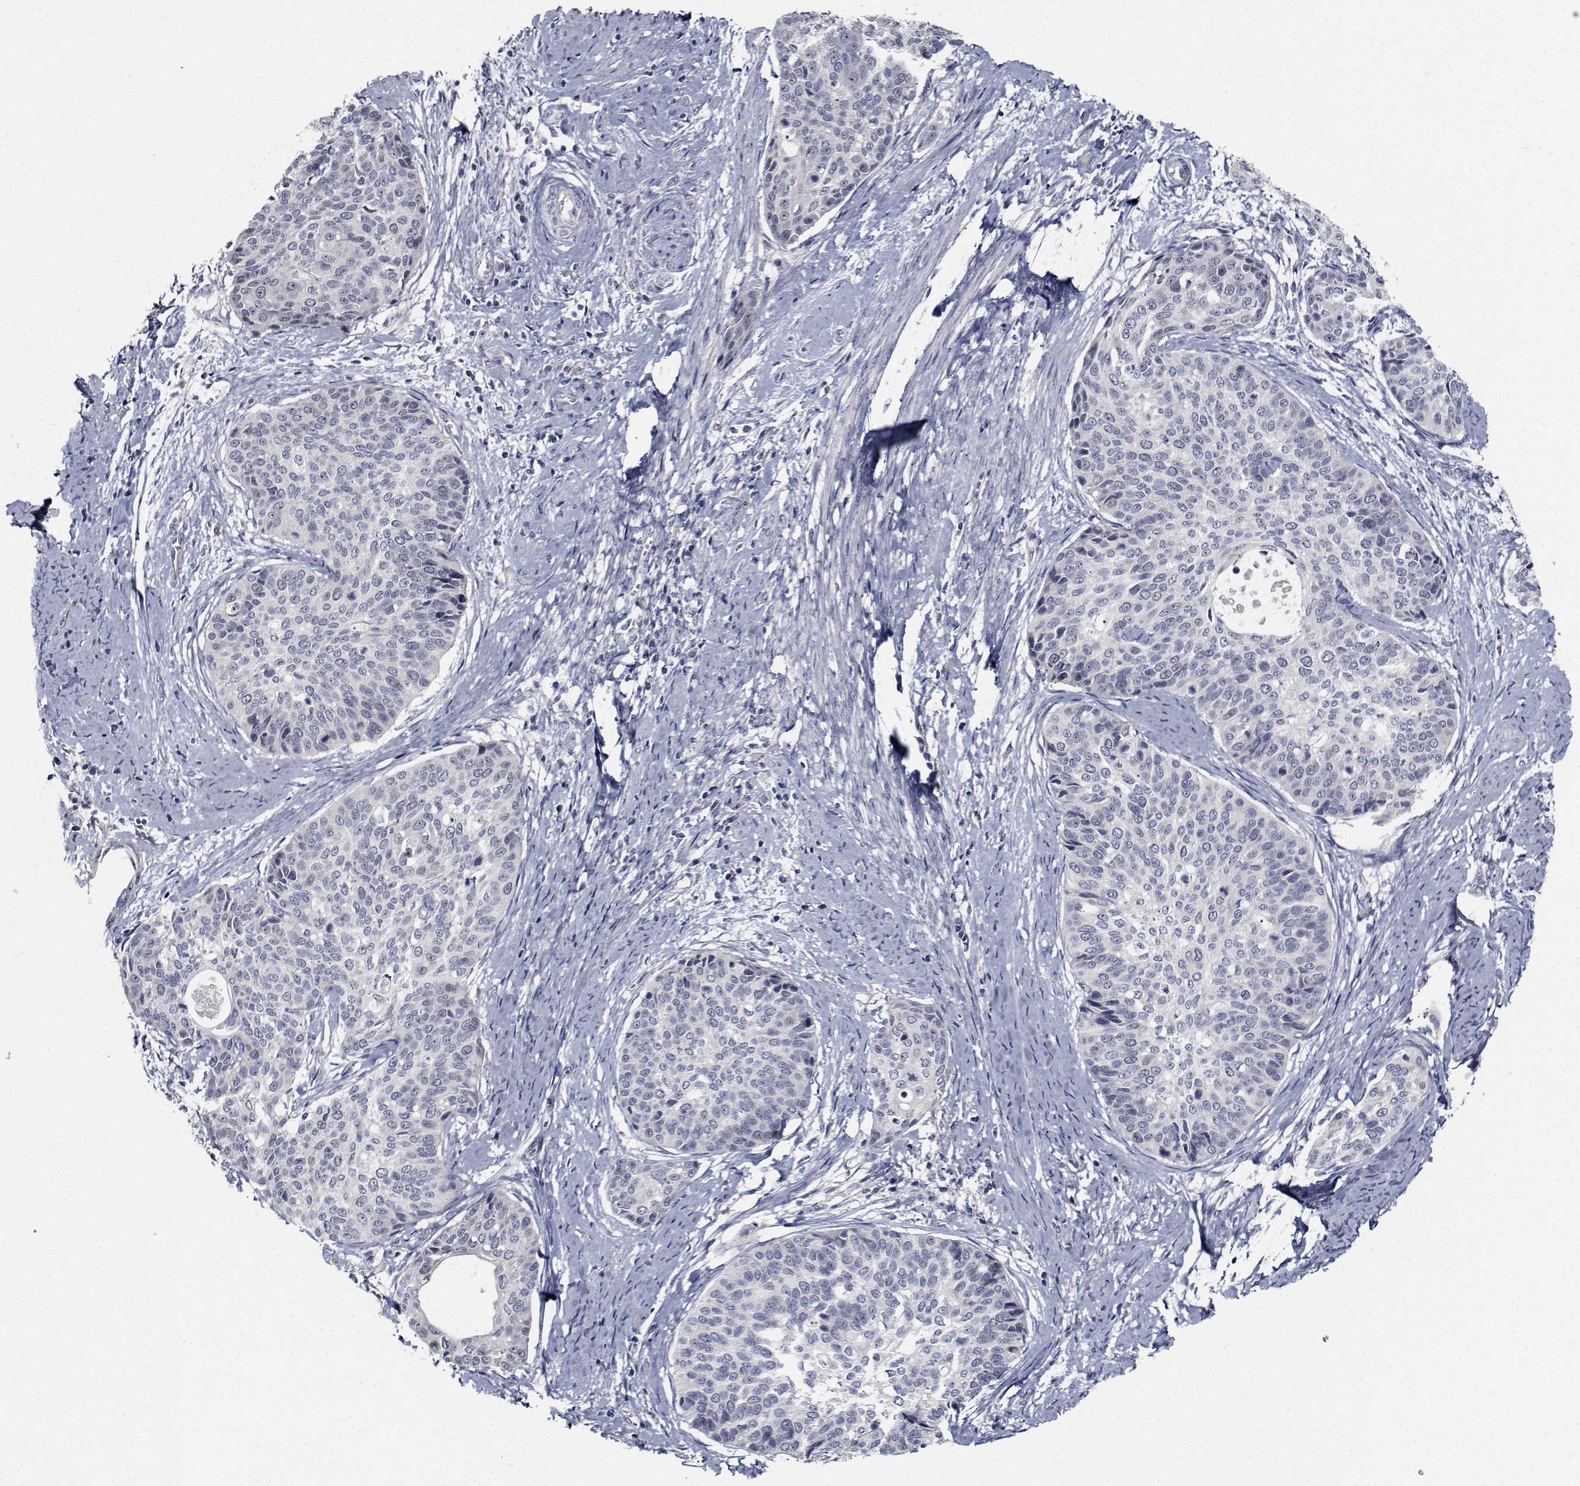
{"staining": {"intensity": "negative", "quantity": "none", "location": "none"}, "tissue": "cervical cancer", "cell_type": "Tumor cells", "image_type": "cancer", "snomed": [{"axis": "morphology", "description": "Squamous cell carcinoma, NOS"}, {"axis": "topography", "description": "Cervix"}], "caption": "Immunohistochemistry (IHC) image of neoplastic tissue: human cervical squamous cell carcinoma stained with DAB (3,3'-diaminobenzidine) reveals no significant protein positivity in tumor cells.", "gene": "NVL", "patient": {"sex": "female", "age": 69}}